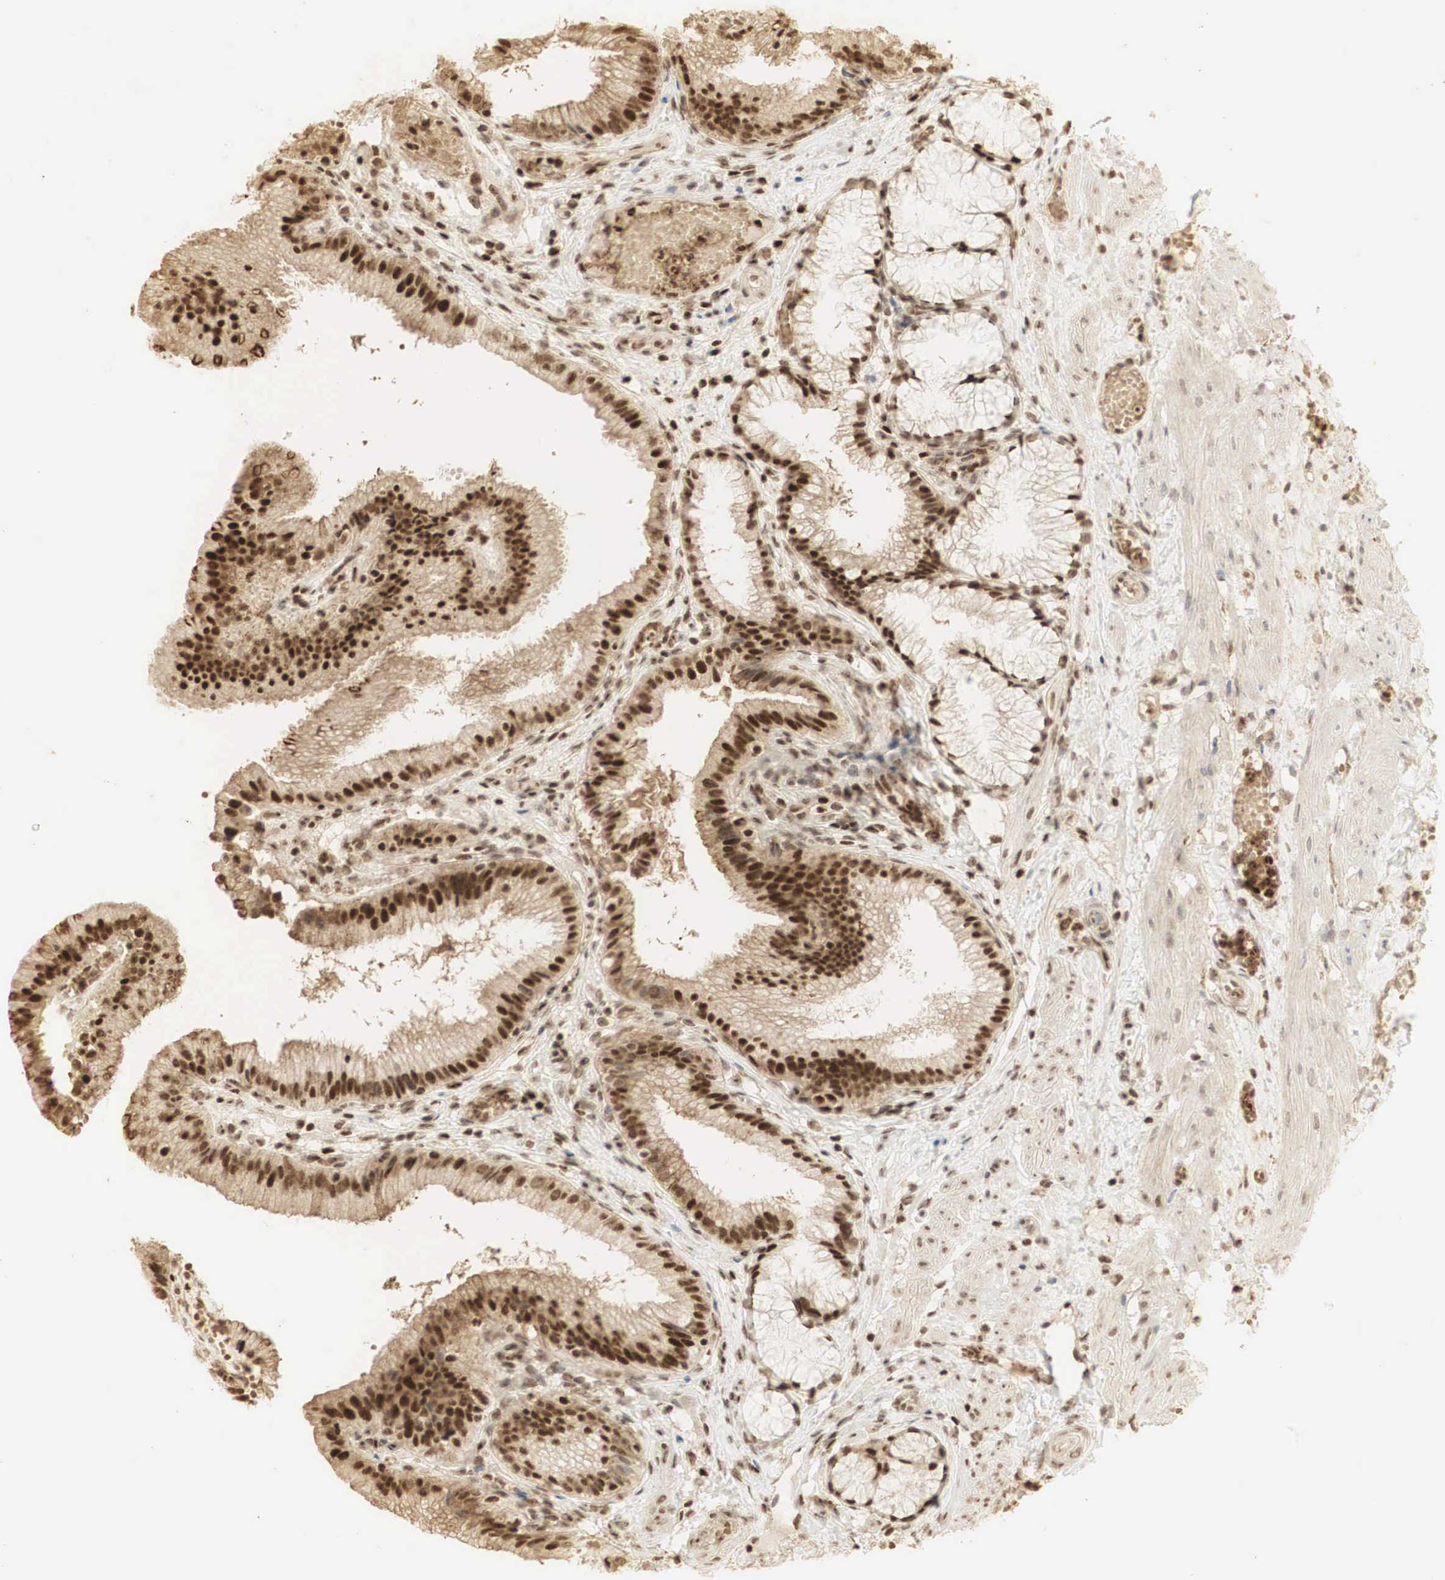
{"staining": {"intensity": "strong", "quantity": ">75%", "location": "cytoplasmic/membranous,nuclear"}, "tissue": "gallbladder", "cell_type": "Glandular cells", "image_type": "normal", "snomed": [{"axis": "morphology", "description": "Normal tissue, NOS"}, {"axis": "topography", "description": "Gallbladder"}], "caption": "Normal gallbladder was stained to show a protein in brown. There is high levels of strong cytoplasmic/membranous,nuclear staining in approximately >75% of glandular cells. Nuclei are stained in blue.", "gene": "RNF113A", "patient": {"sex": "male", "age": 28}}